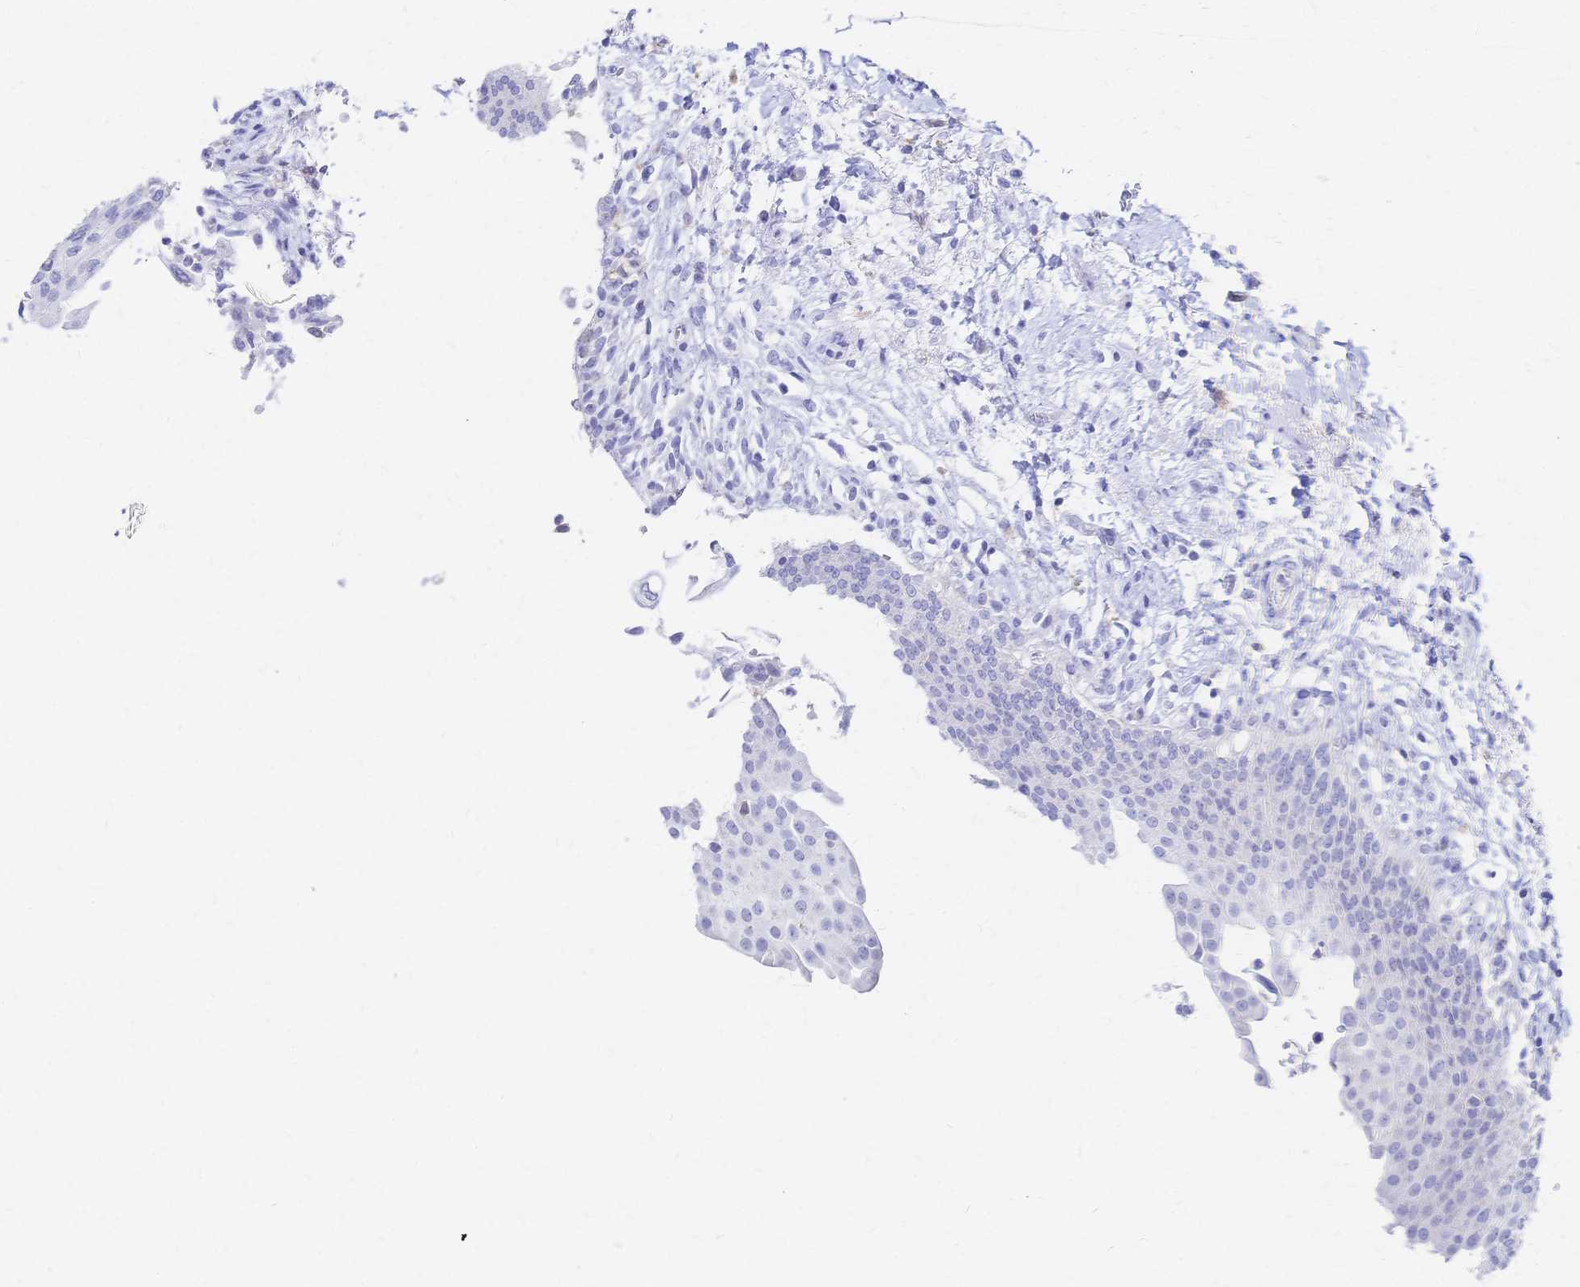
{"staining": {"intensity": "negative", "quantity": "none", "location": "none"}, "tissue": "urinary bladder", "cell_type": "Urothelial cells", "image_type": "normal", "snomed": [{"axis": "morphology", "description": "Normal tissue, NOS"}, {"axis": "topography", "description": "Urinary bladder"}, {"axis": "topography", "description": "Peripheral nerve tissue"}], "caption": "Human urinary bladder stained for a protein using immunohistochemistry (IHC) shows no staining in urothelial cells.", "gene": "SLC5A1", "patient": {"sex": "female", "age": 60}}